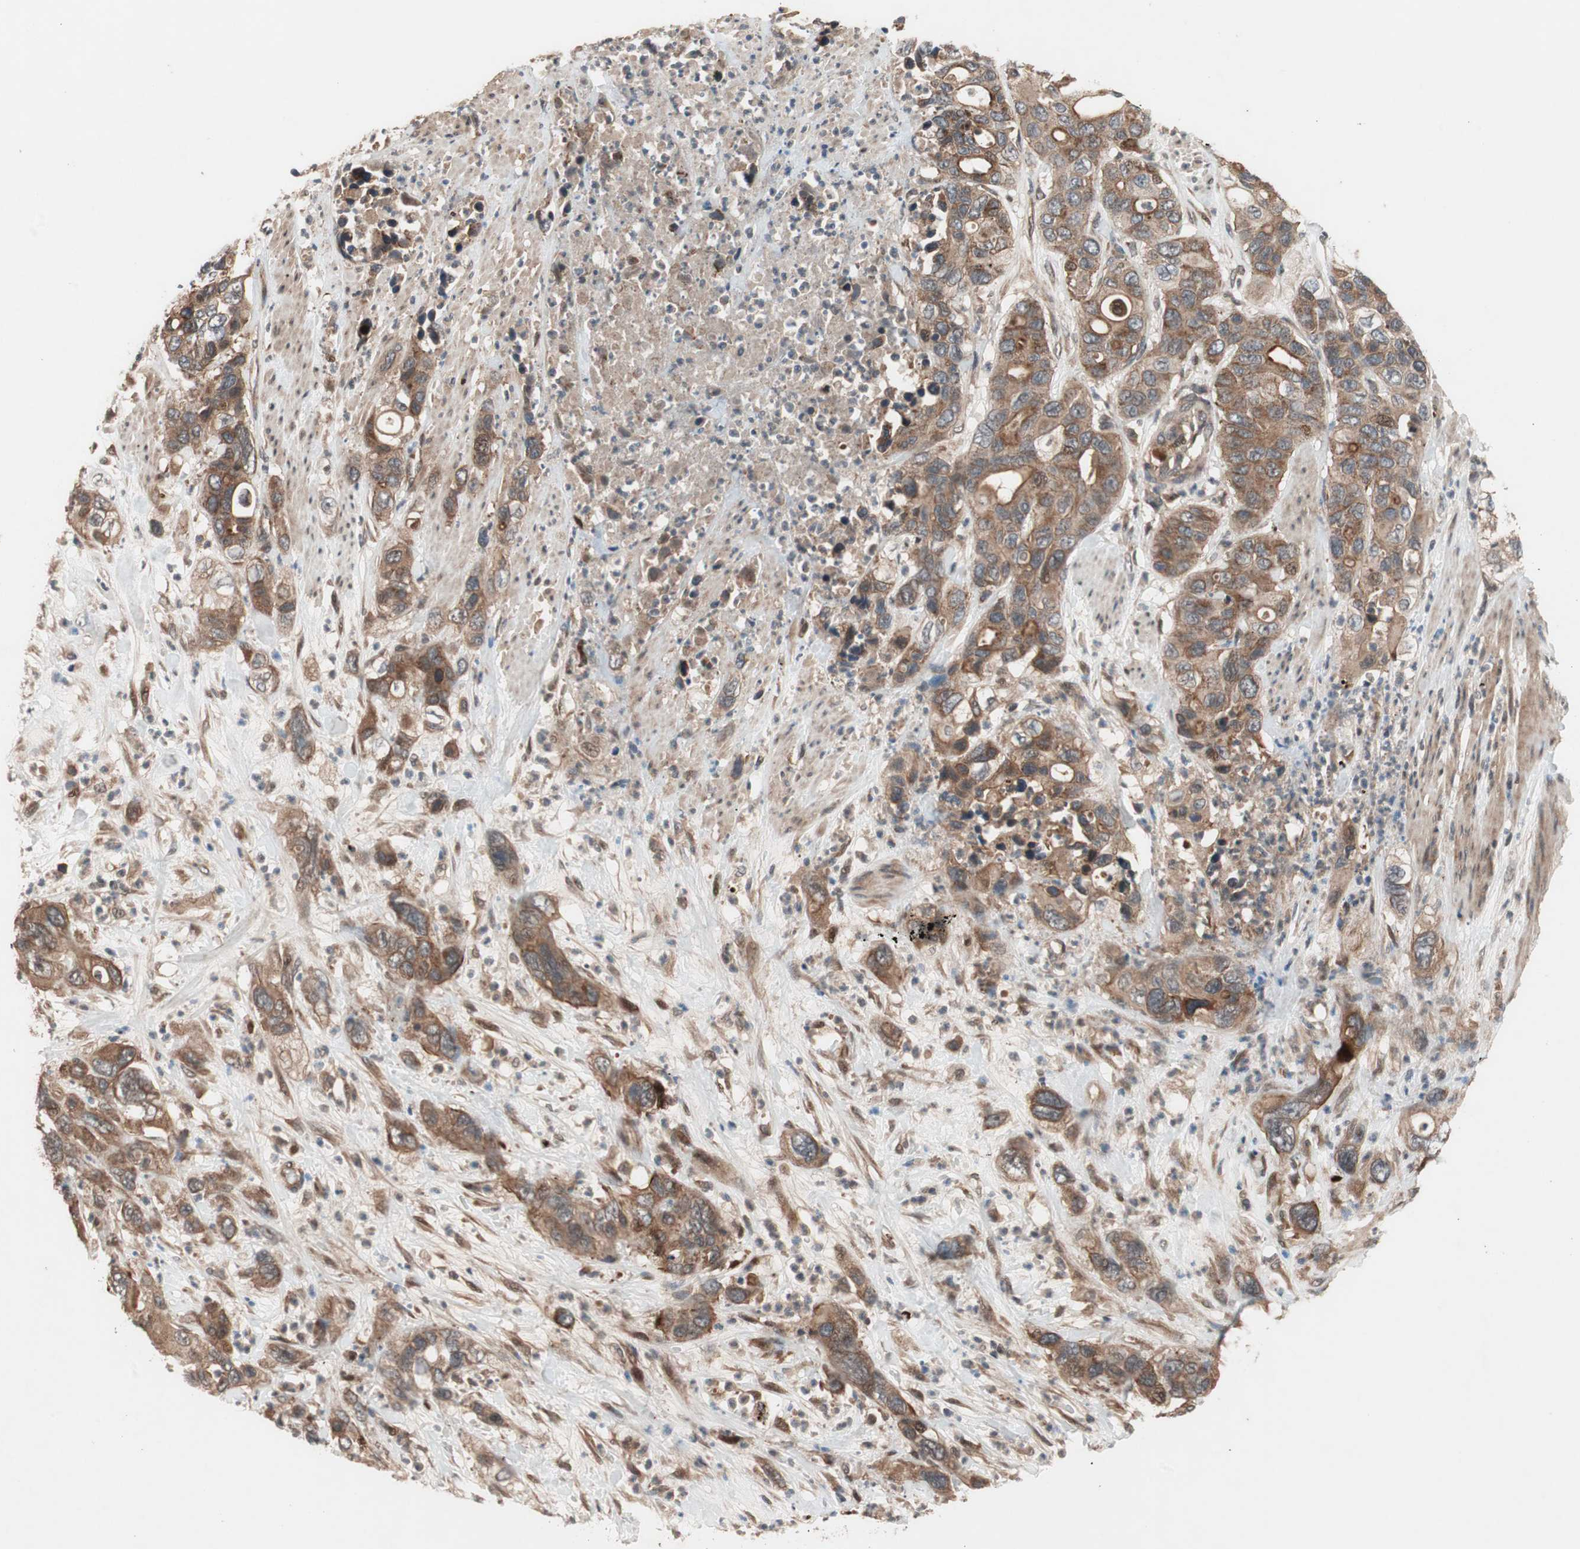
{"staining": {"intensity": "strong", "quantity": ">75%", "location": "cytoplasmic/membranous"}, "tissue": "pancreatic cancer", "cell_type": "Tumor cells", "image_type": "cancer", "snomed": [{"axis": "morphology", "description": "Adenocarcinoma, NOS"}, {"axis": "topography", "description": "Pancreas"}], "caption": "Tumor cells show high levels of strong cytoplasmic/membranous expression in approximately >75% of cells in human adenocarcinoma (pancreatic).", "gene": "NF2", "patient": {"sex": "female", "age": 71}}